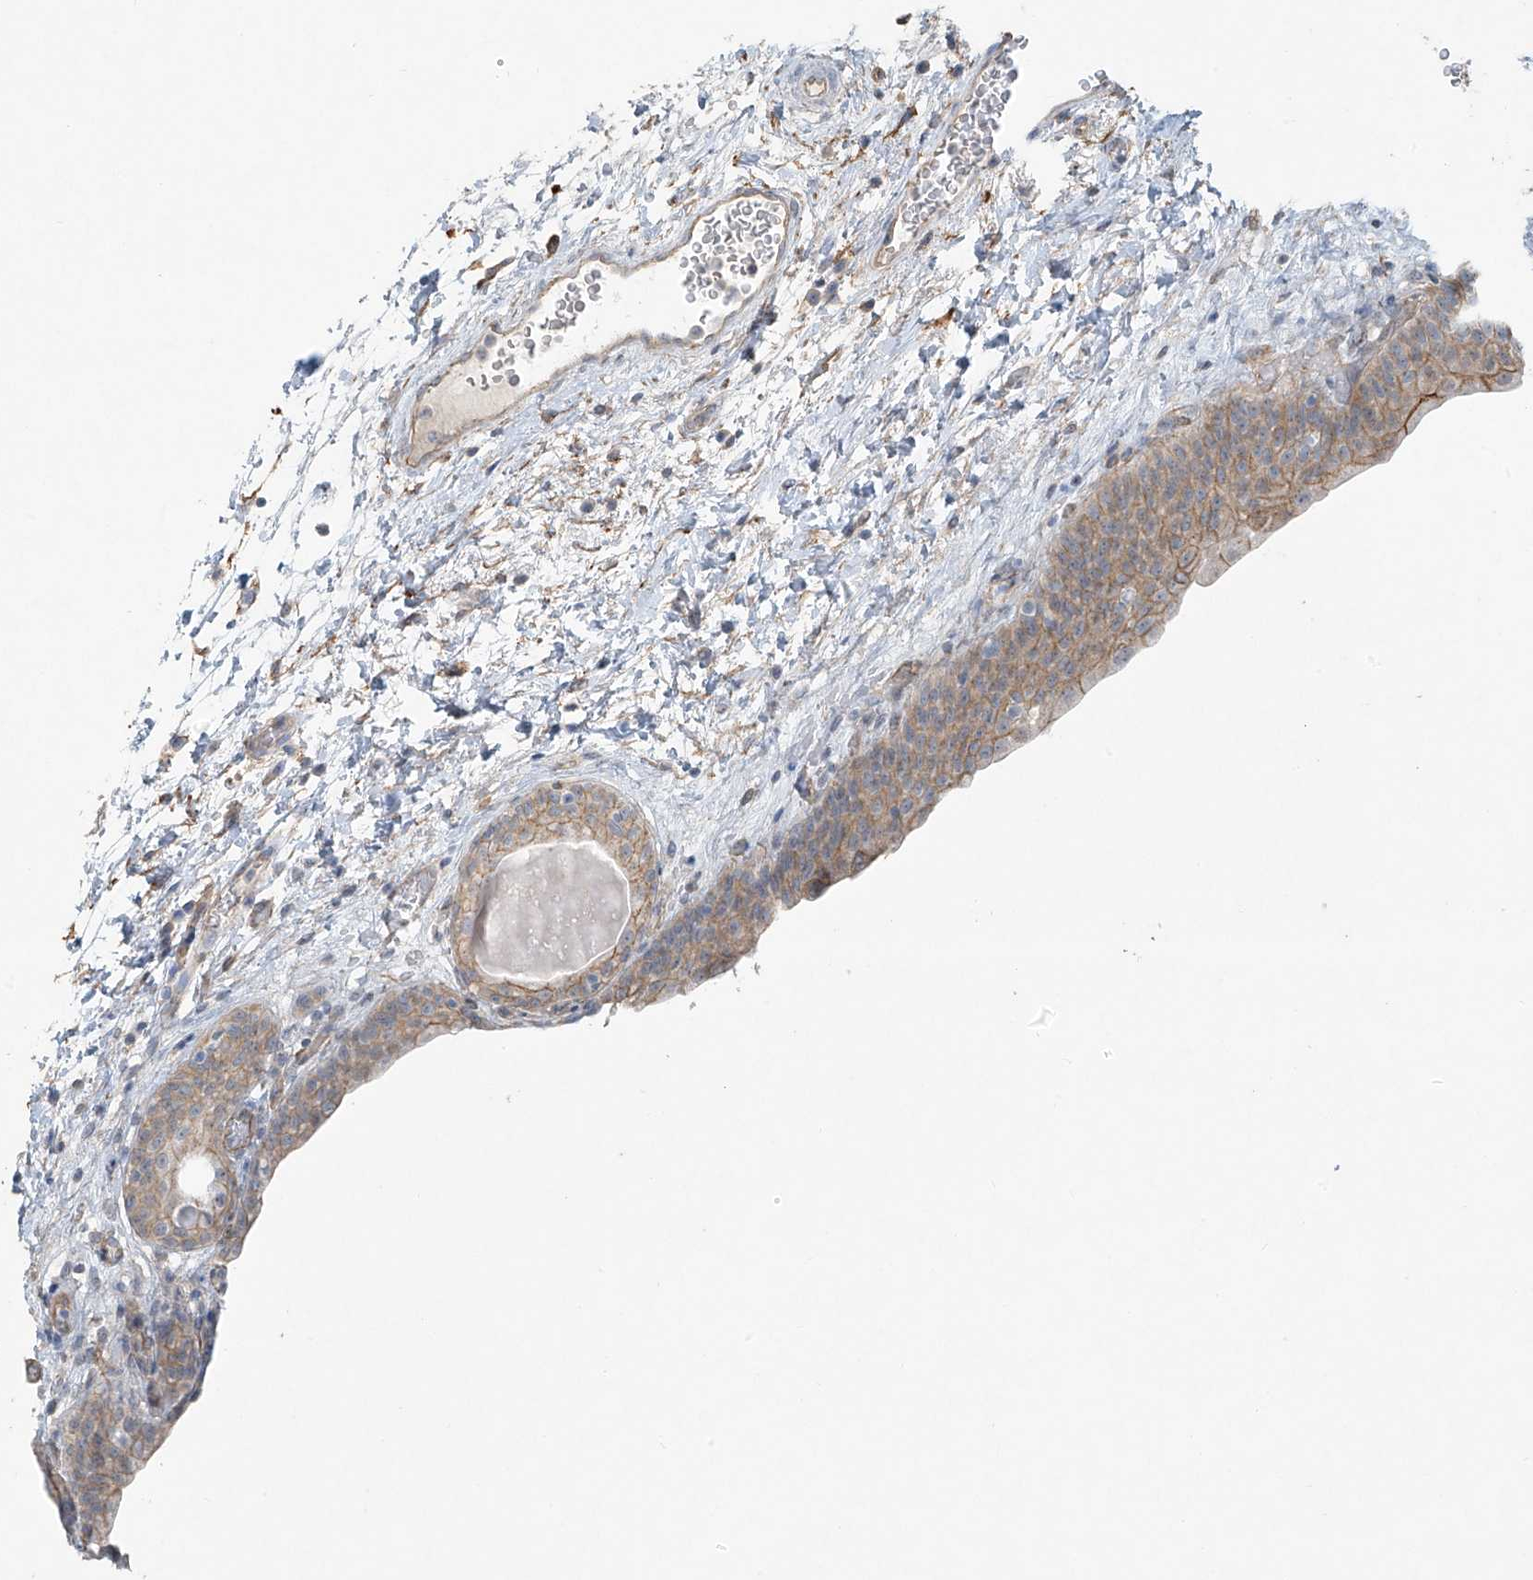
{"staining": {"intensity": "moderate", "quantity": ">75%", "location": "cytoplasmic/membranous"}, "tissue": "urinary bladder", "cell_type": "Urothelial cells", "image_type": "normal", "snomed": [{"axis": "morphology", "description": "Normal tissue, NOS"}, {"axis": "topography", "description": "Urinary bladder"}], "caption": "Immunohistochemistry micrograph of normal urinary bladder stained for a protein (brown), which displays medium levels of moderate cytoplasmic/membranous staining in about >75% of urothelial cells.", "gene": "TUBE1", "patient": {"sex": "male", "age": 83}}